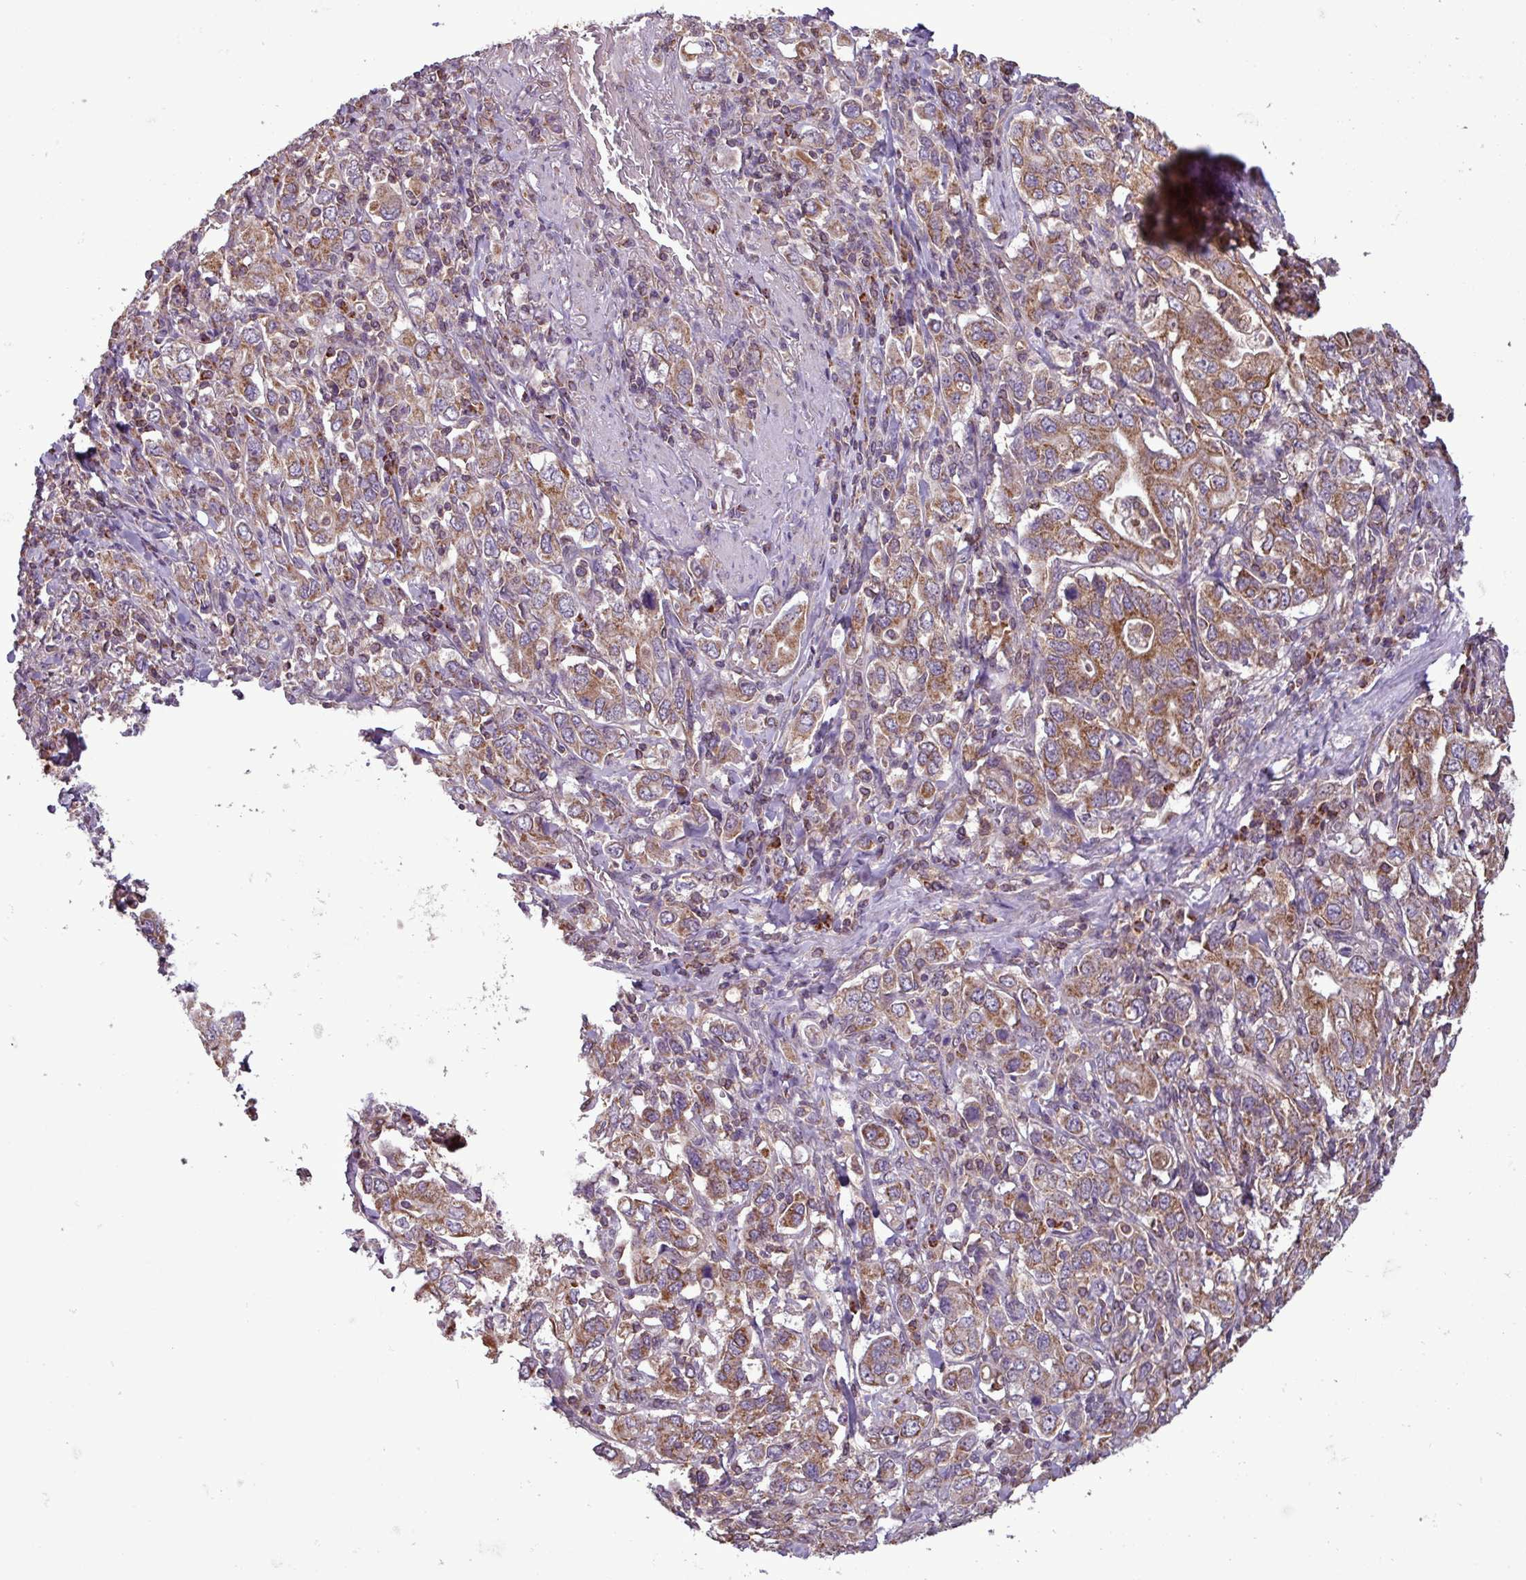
{"staining": {"intensity": "moderate", "quantity": ">75%", "location": "cytoplasmic/membranous"}, "tissue": "stomach cancer", "cell_type": "Tumor cells", "image_type": "cancer", "snomed": [{"axis": "morphology", "description": "Adenocarcinoma, NOS"}, {"axis": "topography", "description": "Stomach, upper"}, {"axis": "topography", "description": "Stomach"}], "caption": "Stomach adenocarcinoma stained for a protein (brown) shows moderate cytoplasmic/membranous positive positivity in approximately >75% of tumor cells.", "gene": "MCTP2", "patient": {"sex": "male", "age": 62}}